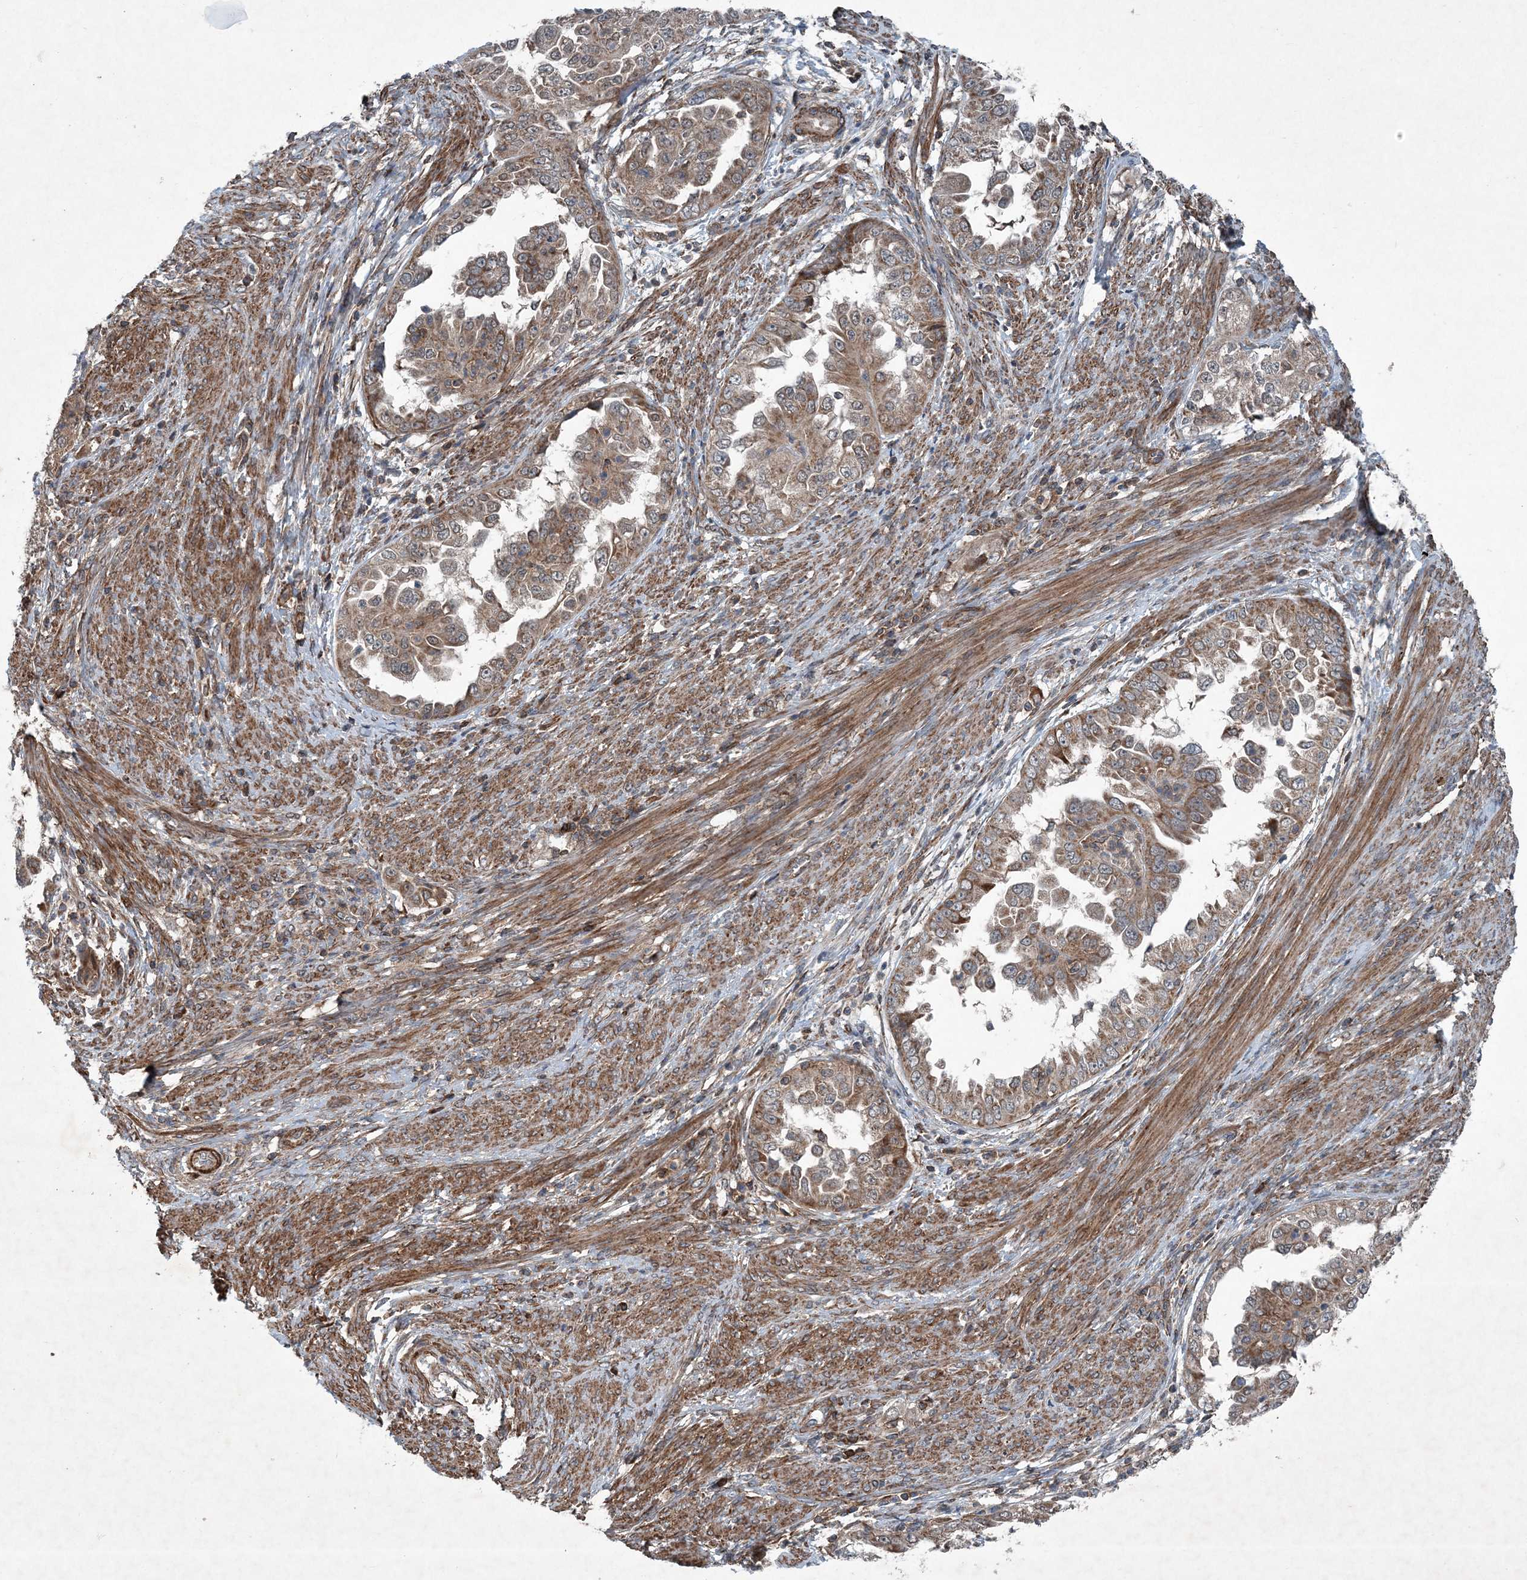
{"staining": {"intensity": "moderate", "quantity": ">75%", "location": "cytoplasmic/membranous"}, "tissue": "endometrial cancer", "cell_type": "Tumor cells", "image_type": "cancer", "snomed": [{"axis": "morphology", "description": "Adenocarcinoma, NOS"}, {"axis": "topography", "description": "Endometrium"}], "caption": "Human endometrial adenocarcinoma stained for a protein (brown) demonstrates moderate cytoplasmic/membranous positive positivity in about >75% of tumor cells.", "gene": "NDUFA2", "patient": {"sex": "female", "age": 85}}